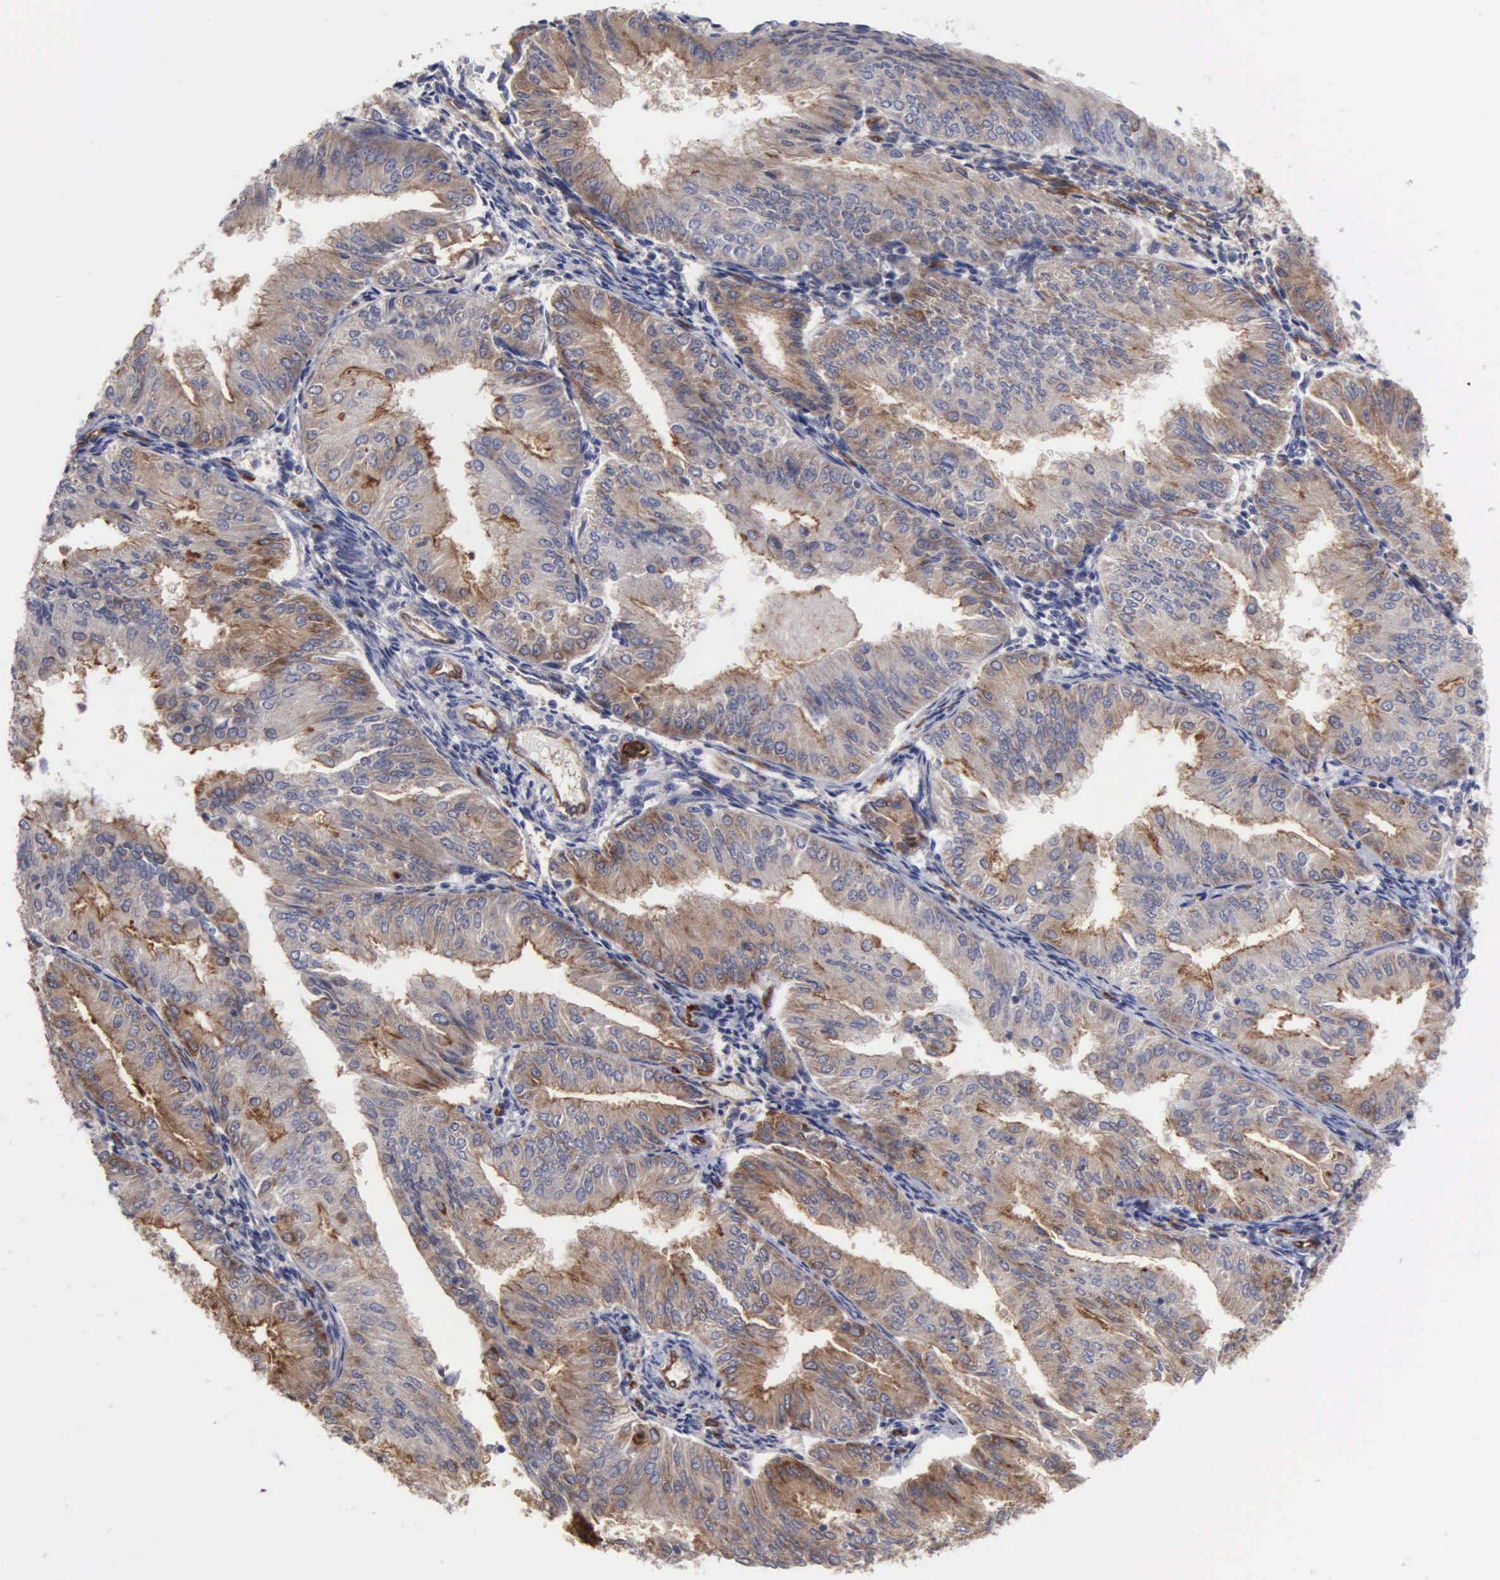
{"staining": {"intensity": "moderate", "quantity": ">75%", "location": "cytoplasmic/membranous"}, "tissue": "endometrial cancer", "cell_type": "Tumor cells", "image_type": "cancer", "snomed": [{"axis": "morphology", "description": "Adenocarcinoma, NOS"}, {"axis": "topography", "description": "Endometrium"}], "caption": "Immunohistochemical staining of human endometrial cancer demonstrates medium levels of moderate cytoplasmic/membranous protein expression in about >75% of tumor cells.", "gene": "RDX", "patient": {"sex": "female", "age": 53}}